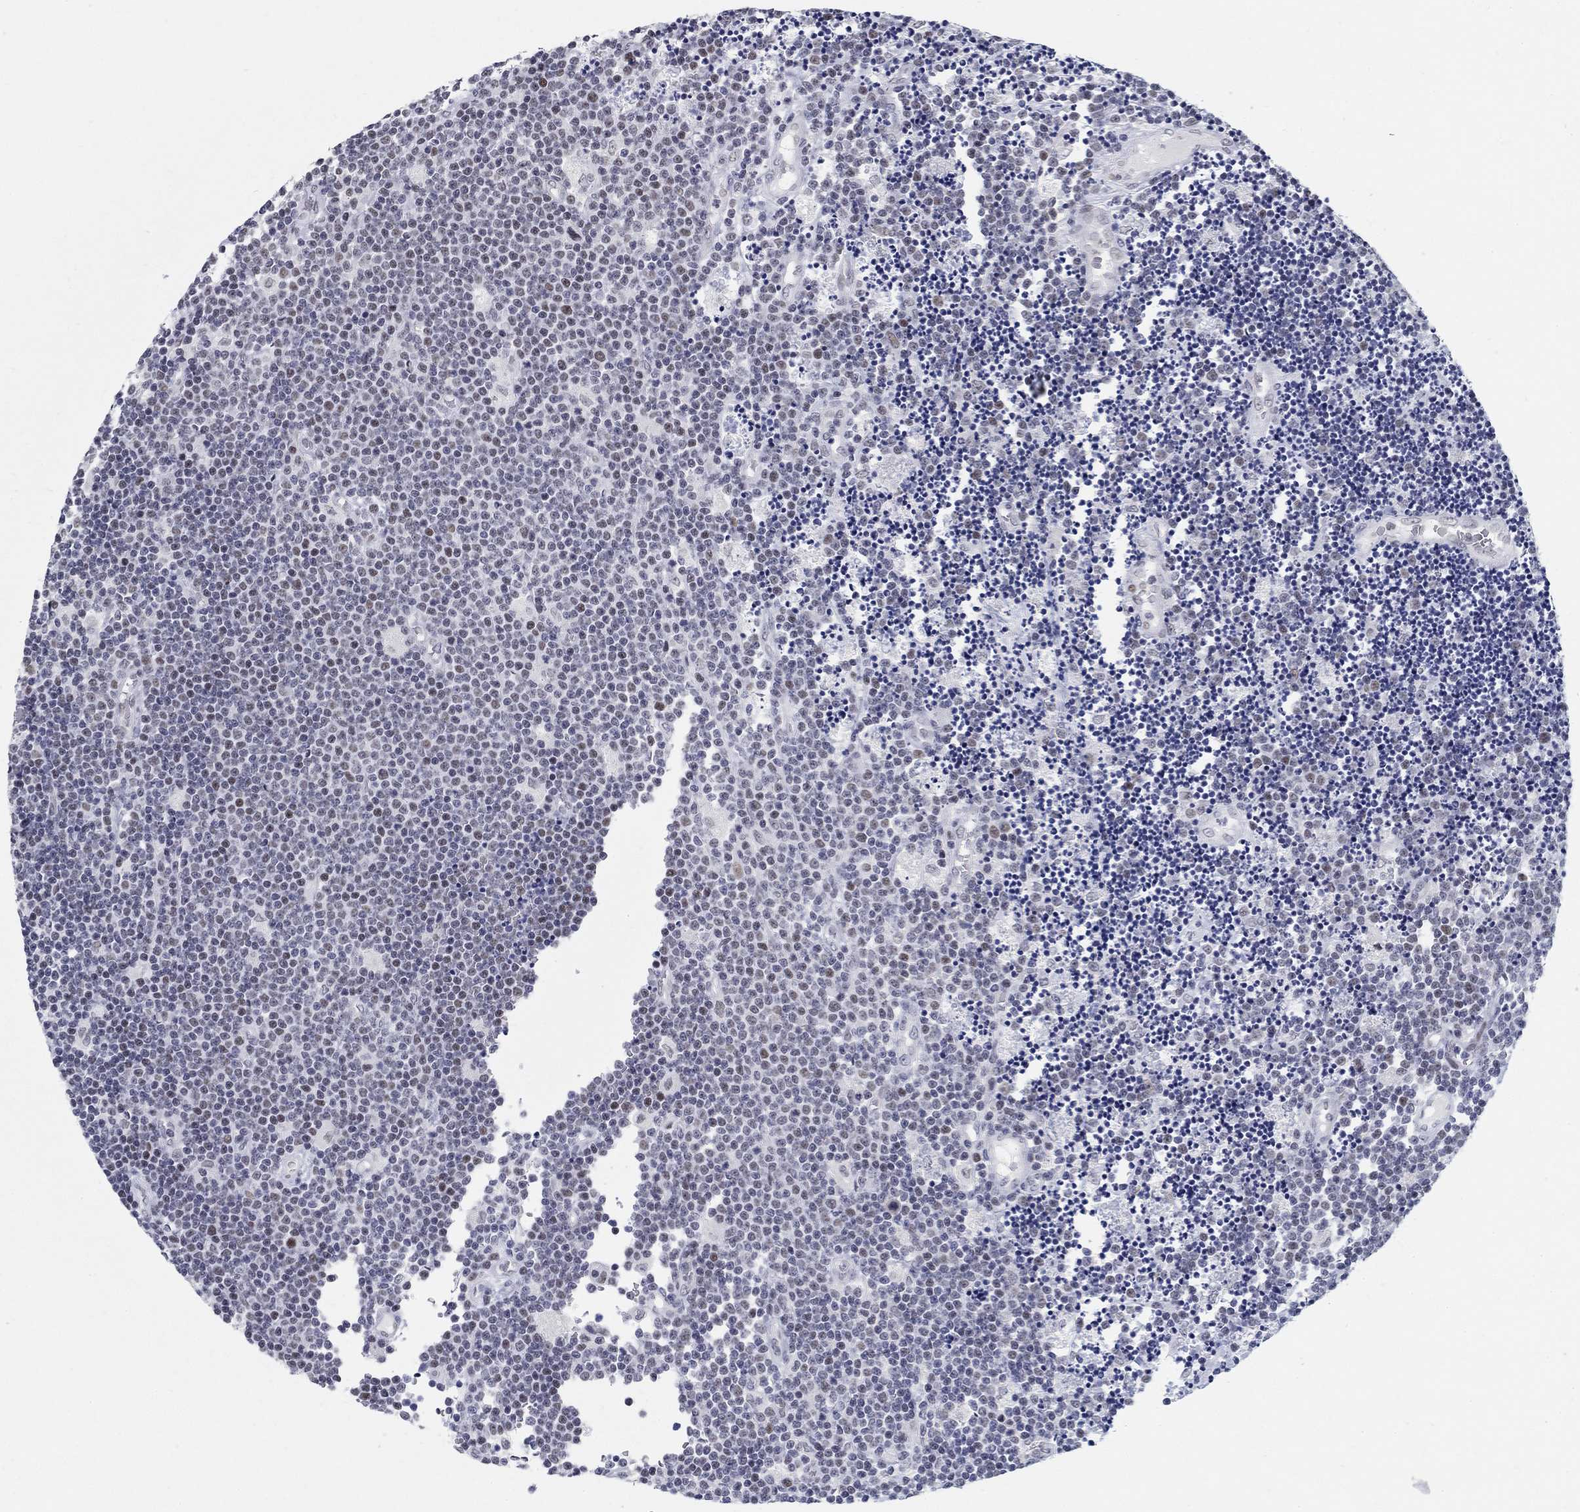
{"staining": {"intensity": "weak", "quantity": "<25%", "location": "nuclear"}, "tissue": "lymphoma", "cell_type": "Tumor cells", "image_type": "cancer", "snomed": [{"axis": "morphology", "description": "Malignant lymphoma, non-Hodgkin's type, Low grade"}, {"axis": "topography", "description": "Brain"}], "caption": "An immunohistochemistry image of malignant lymphoma, non-Hodgkin's type (low-grade) is shown. There is no staining in tumor cells of malignant lymphoma, non-Hodgkin's type (low-grade).", "gene": "BHLHE22", "patient": {"sex": "female", "age": 66}}